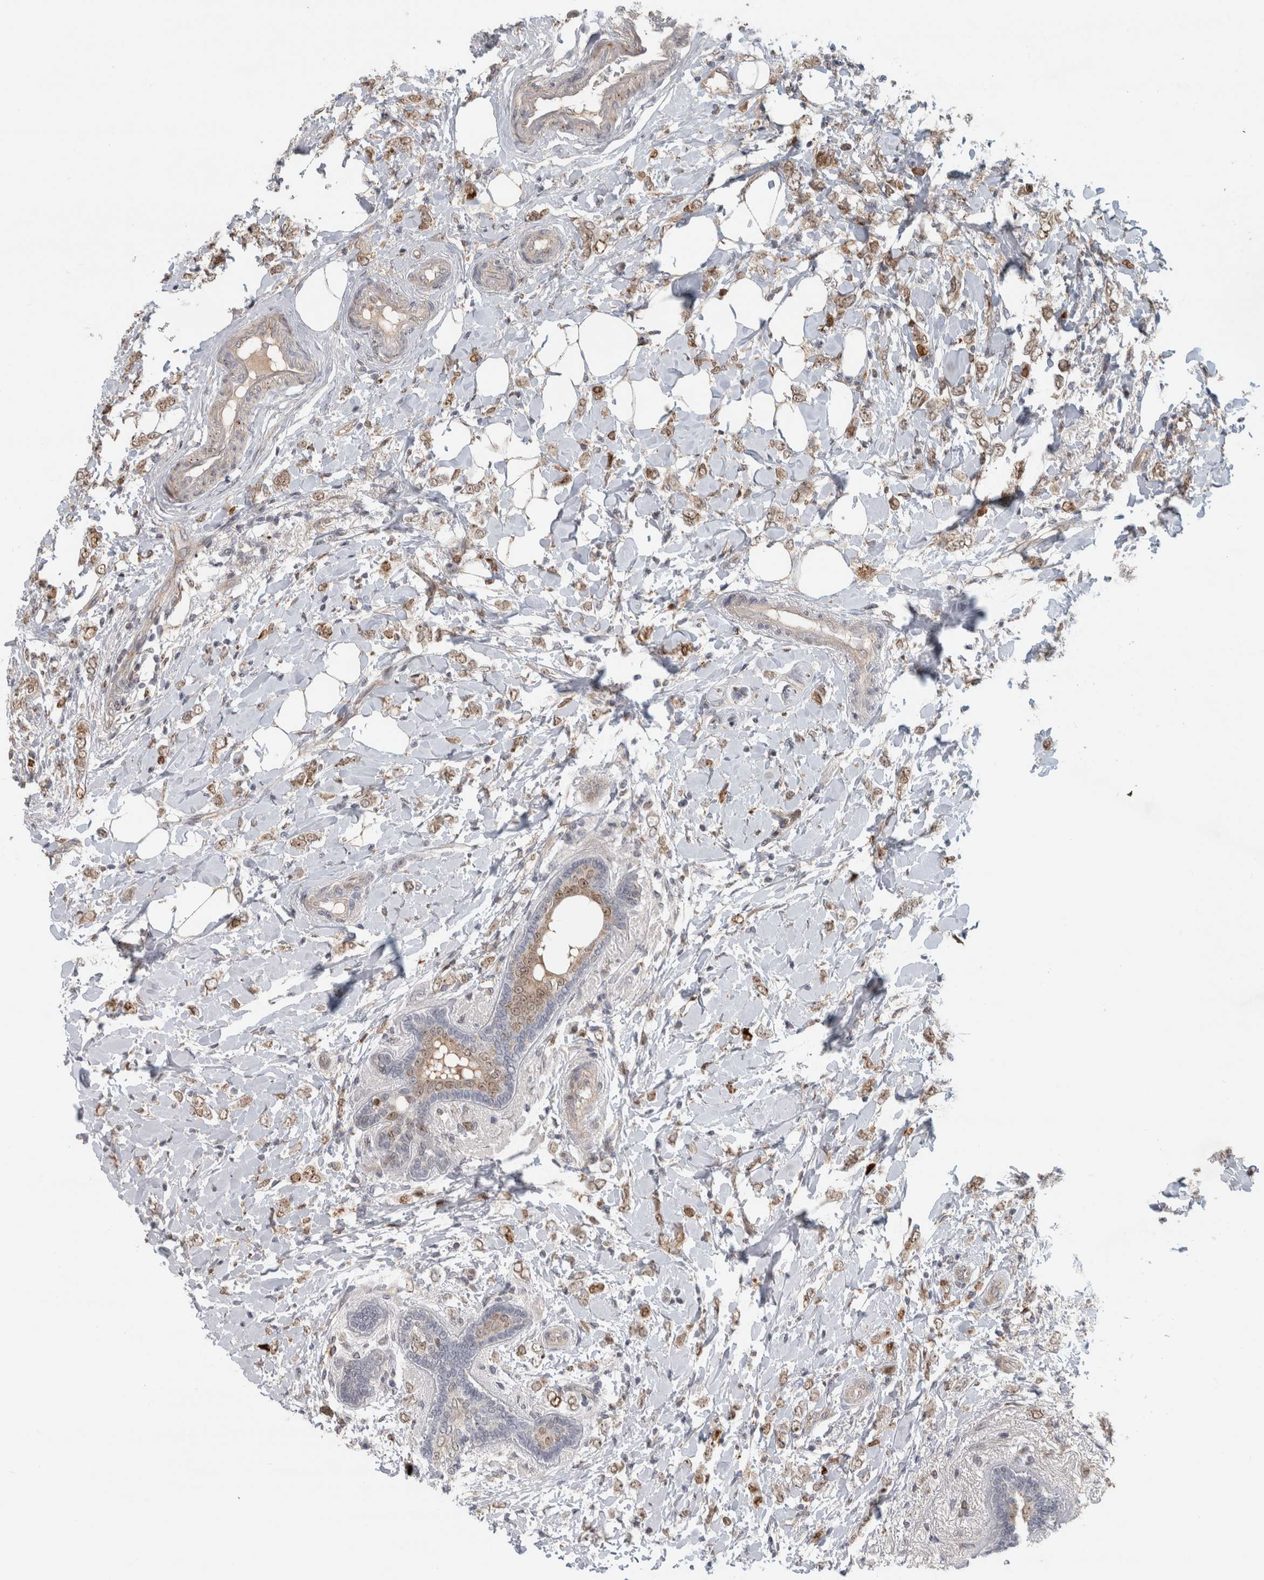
{"staining": {"intensity": "weak", "quantity": ">75%", "location": "cytoplasmic/membranous,nuclear"}, "tissue": "breast cancer", "cell_type": "Tumor cells", "image_type": "cancer", "snomed": [{"axis": "morphology", "description": "Normal tissue, NOS"}, {"axis": "morphology", "description": "Lobular carcinoma"}, {"axis": "topography", "description": "Breast"}], "caption": "Human breast cancer (lobular carcinoma) stained for a protein (brown) displays weak cytoplasmic/membranous and nuclear positive expression in about >75% of tumor cells.", "gene": "INSRR", "patient": {"sex": "female", "age": 47}}